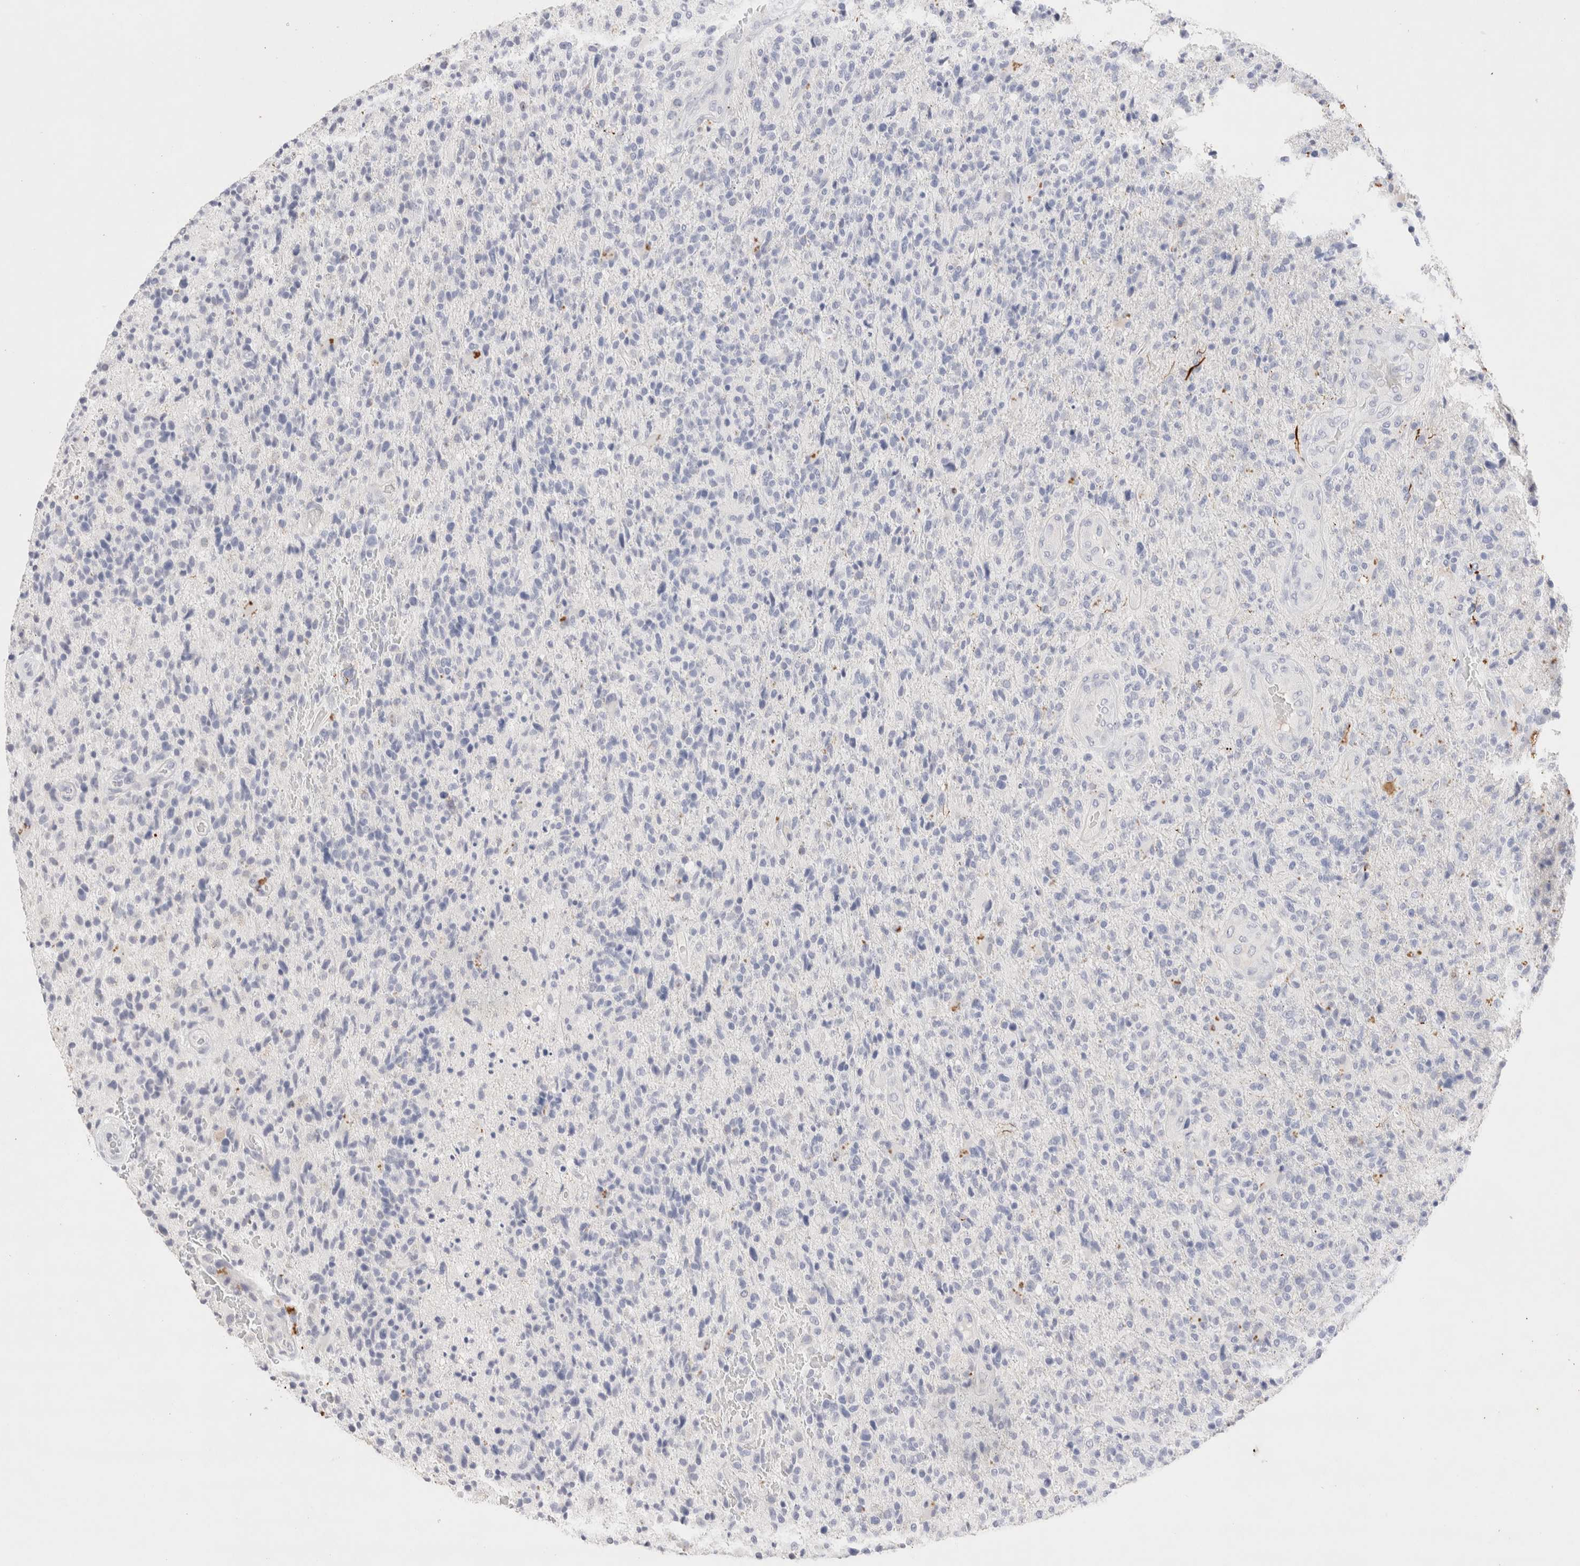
{"staining": {"intensity": "negative", "quantity": "none", "location": "none"}, "tissue": "glioma", "cell_type": "Tumor cells", "image_type": "cancer", "snomed": [{"axis": "morphology", "description": "Glioma, malignant, High grade"}, {"axis": "topography", "description": "Brain"}], "caption": "The image shows no significant expression in tumor cells of high-grade glioma (malignant).", "gene": "EPCAM", "patient": {"sex": "male", "age": 72}}